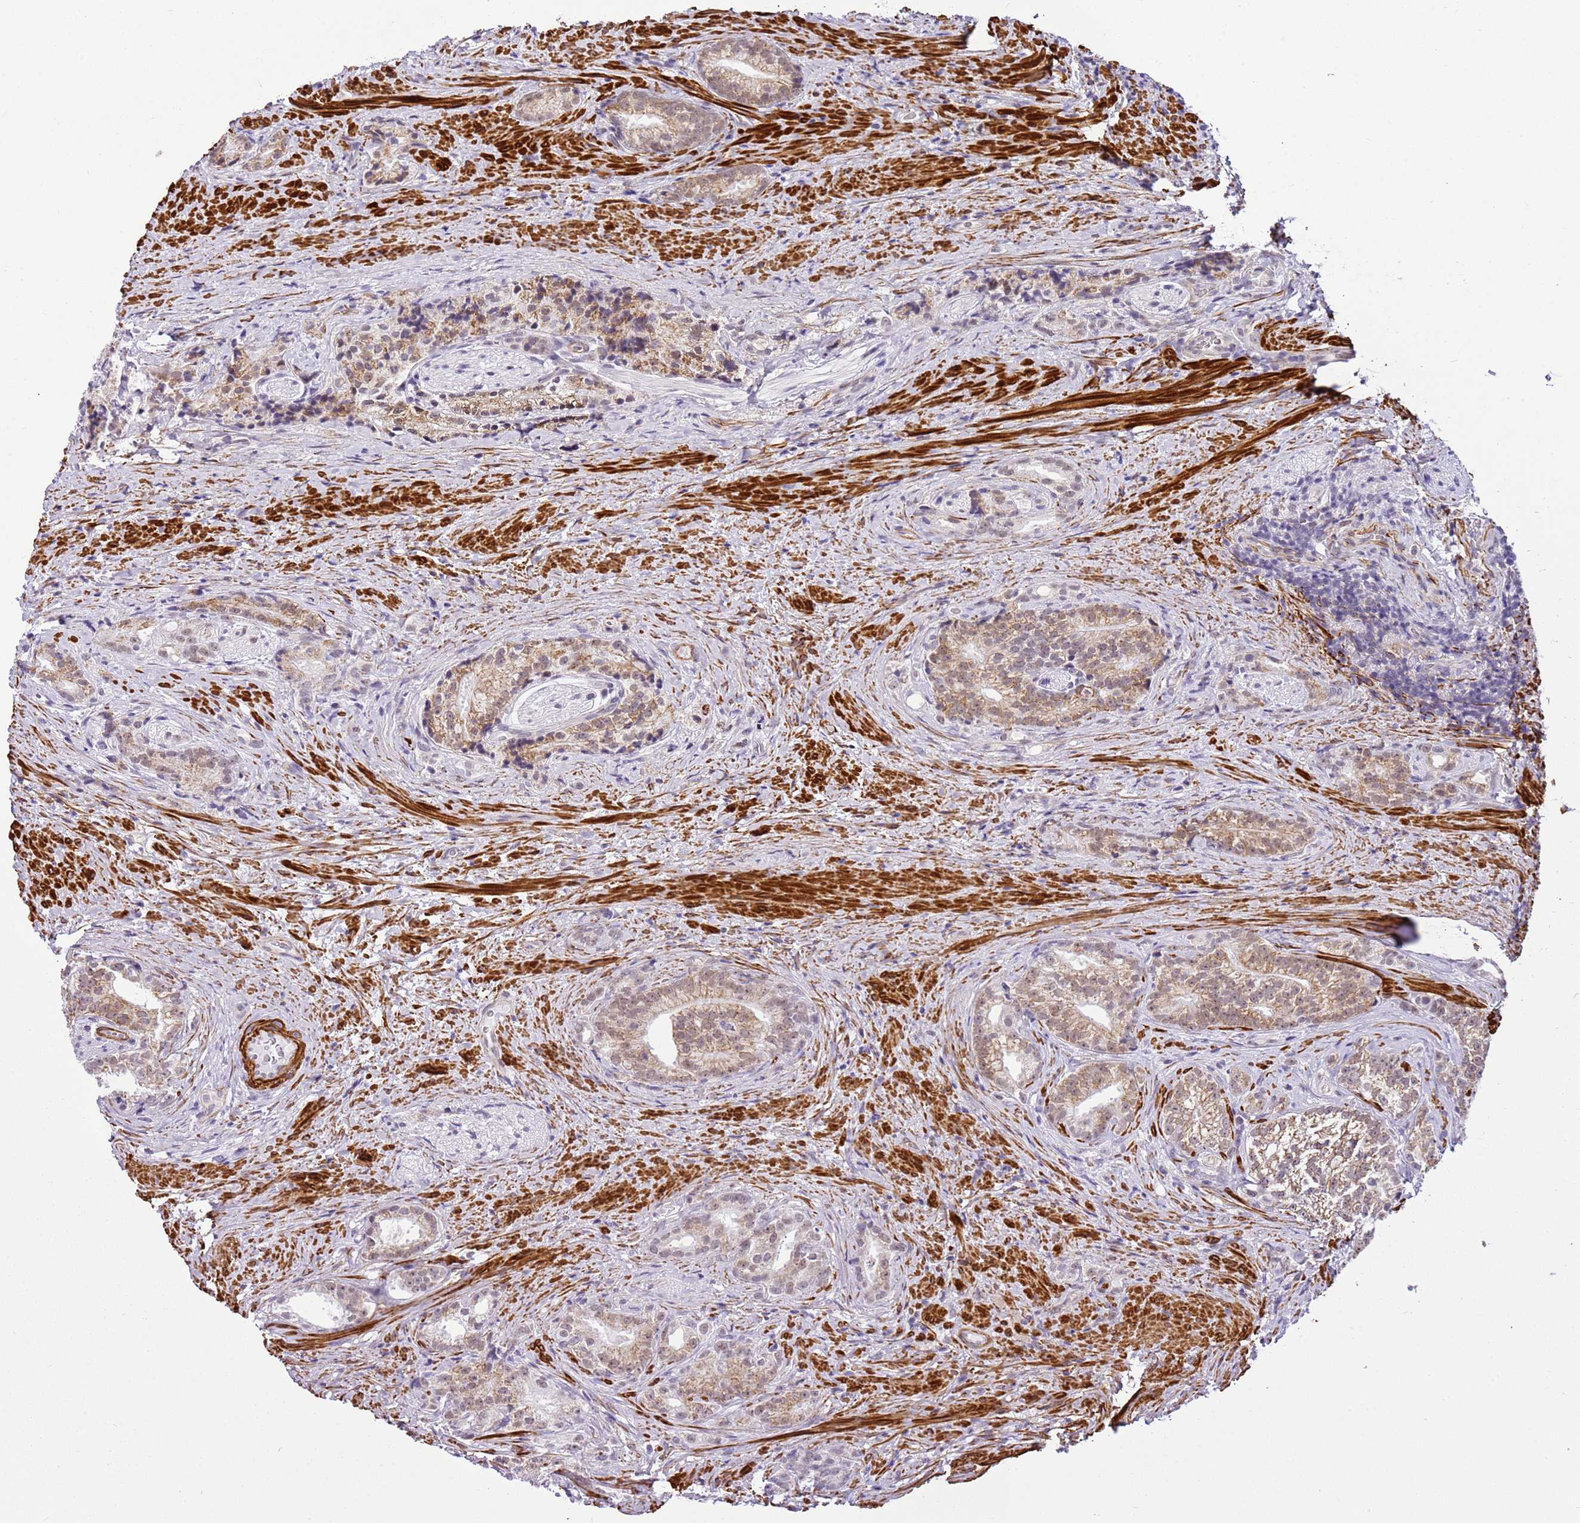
{"staining": {"intensity": "weak", "quantity": "25%-75%", "location": "cytoplasmic/membranous"}, "tissue": "prostate cancer", "cell_type": "Tumor cells", "image_type": "cancer", "snomed": [{"axis": "morphology", "description": "Adenocarcinoma, Low grade"}, {"axis": "topography", "description": "Prostate"}], "caption": "Immunohistochemistry (IHC) of prostate cancer displays low levels of weak cytoplasmic/membranous expression in about 25%-75% of tumor cells.", "gene": "SMIM4", "patient": {"sex": "male", "age": 71}}